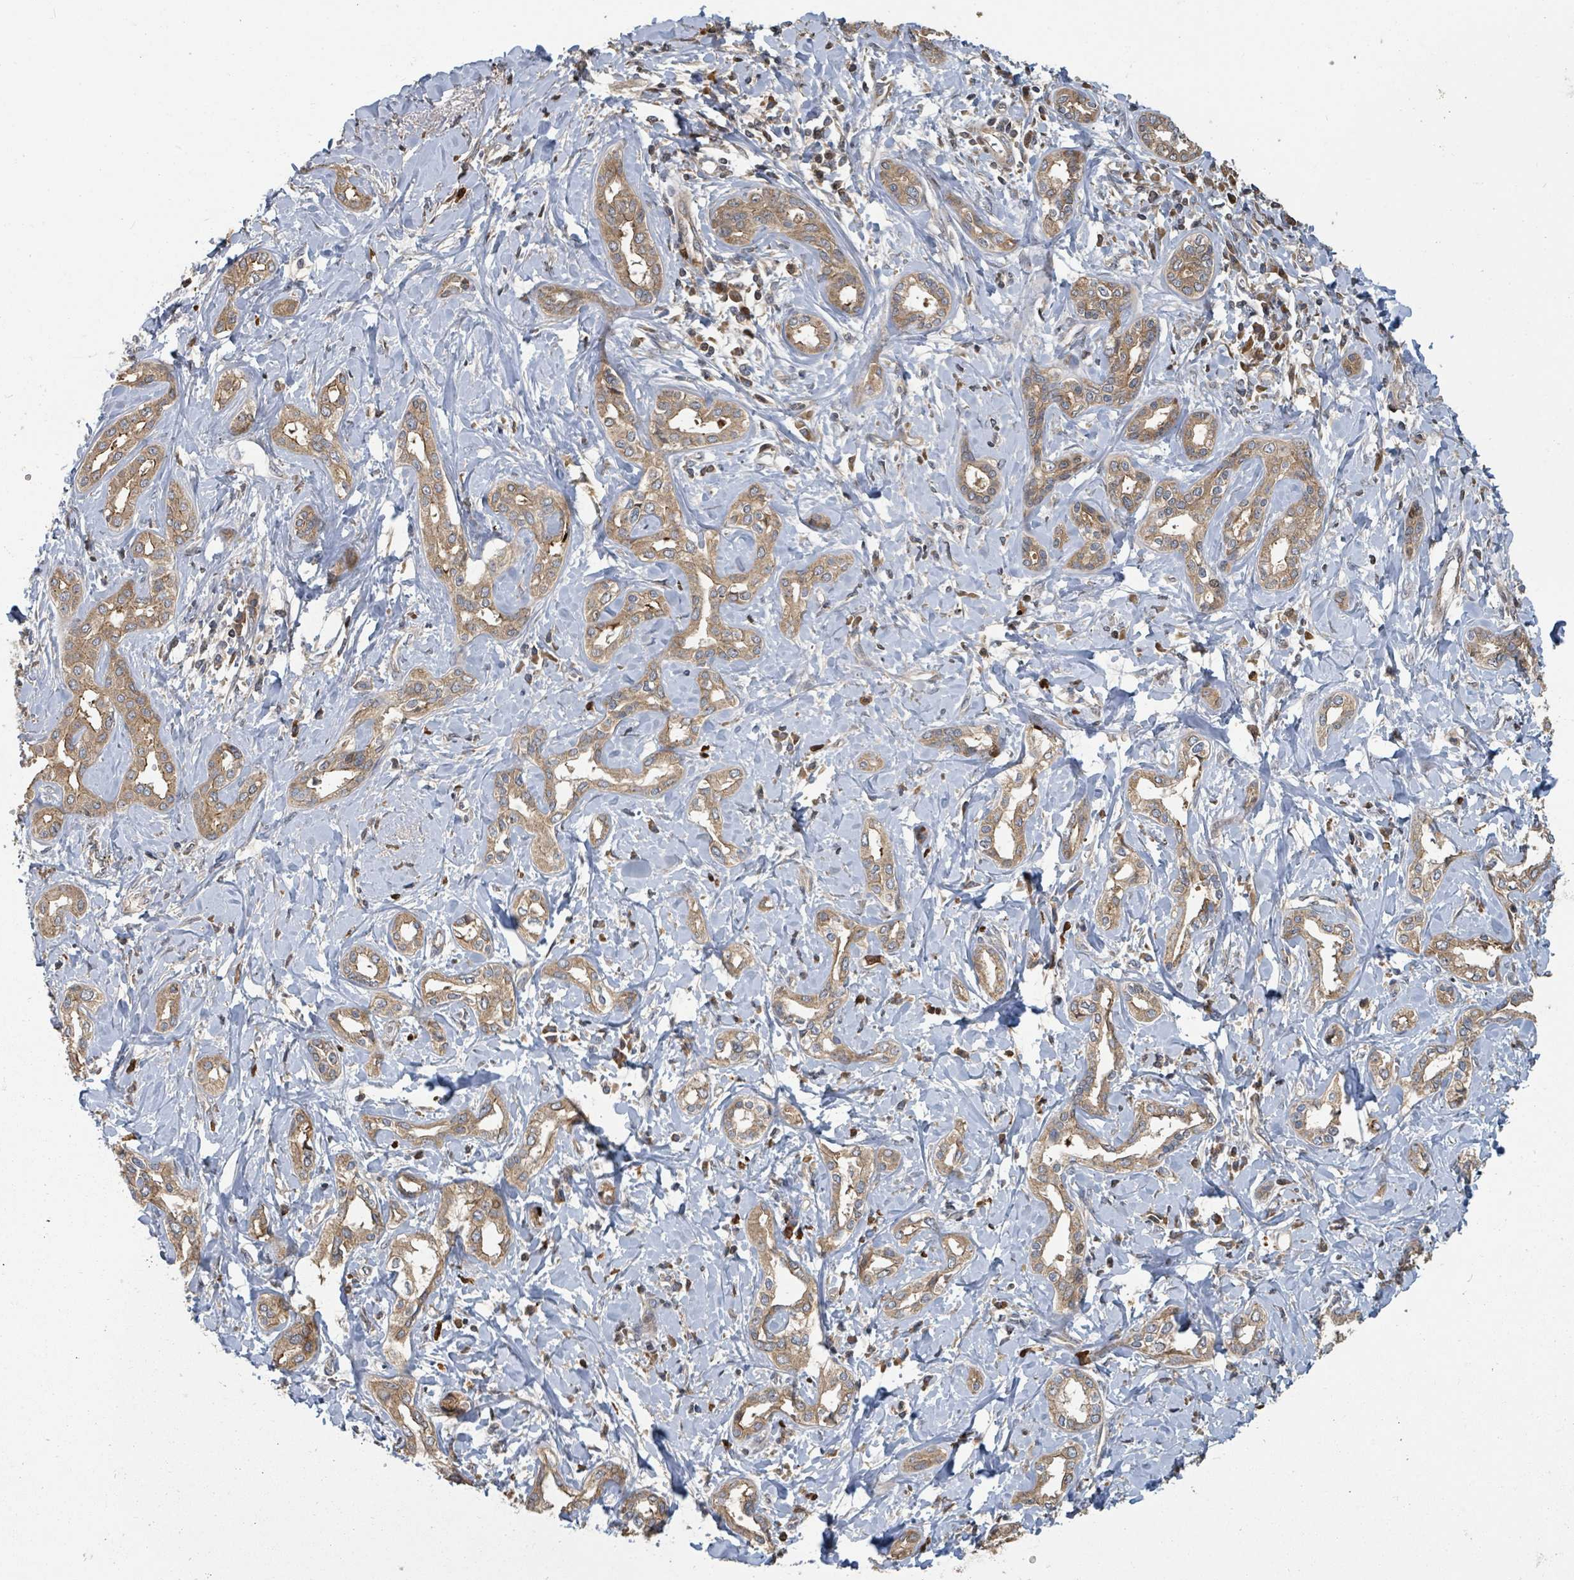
{"staining": {"intensity": "moderate", "quantity": ">75%", "location": "cytoplasmic/membranous"}, "tissue": "liver cancer", "cell_type": "Tumor cells", "image_type": "cancer", "snomed": [{"axis": "morphology", "description": "Cholangiocarcinoma"}, {"axis": "topography", "description": "Liver"}], "caption": "Protein analysis of liver cancer (cholangiocarcinoma) tissue reveals moderate cytoplasmic/membranous staining in approximately >75% of tumor cells.", "gene": "DPM1", "patient": {"sex": "female", "age": 77}}